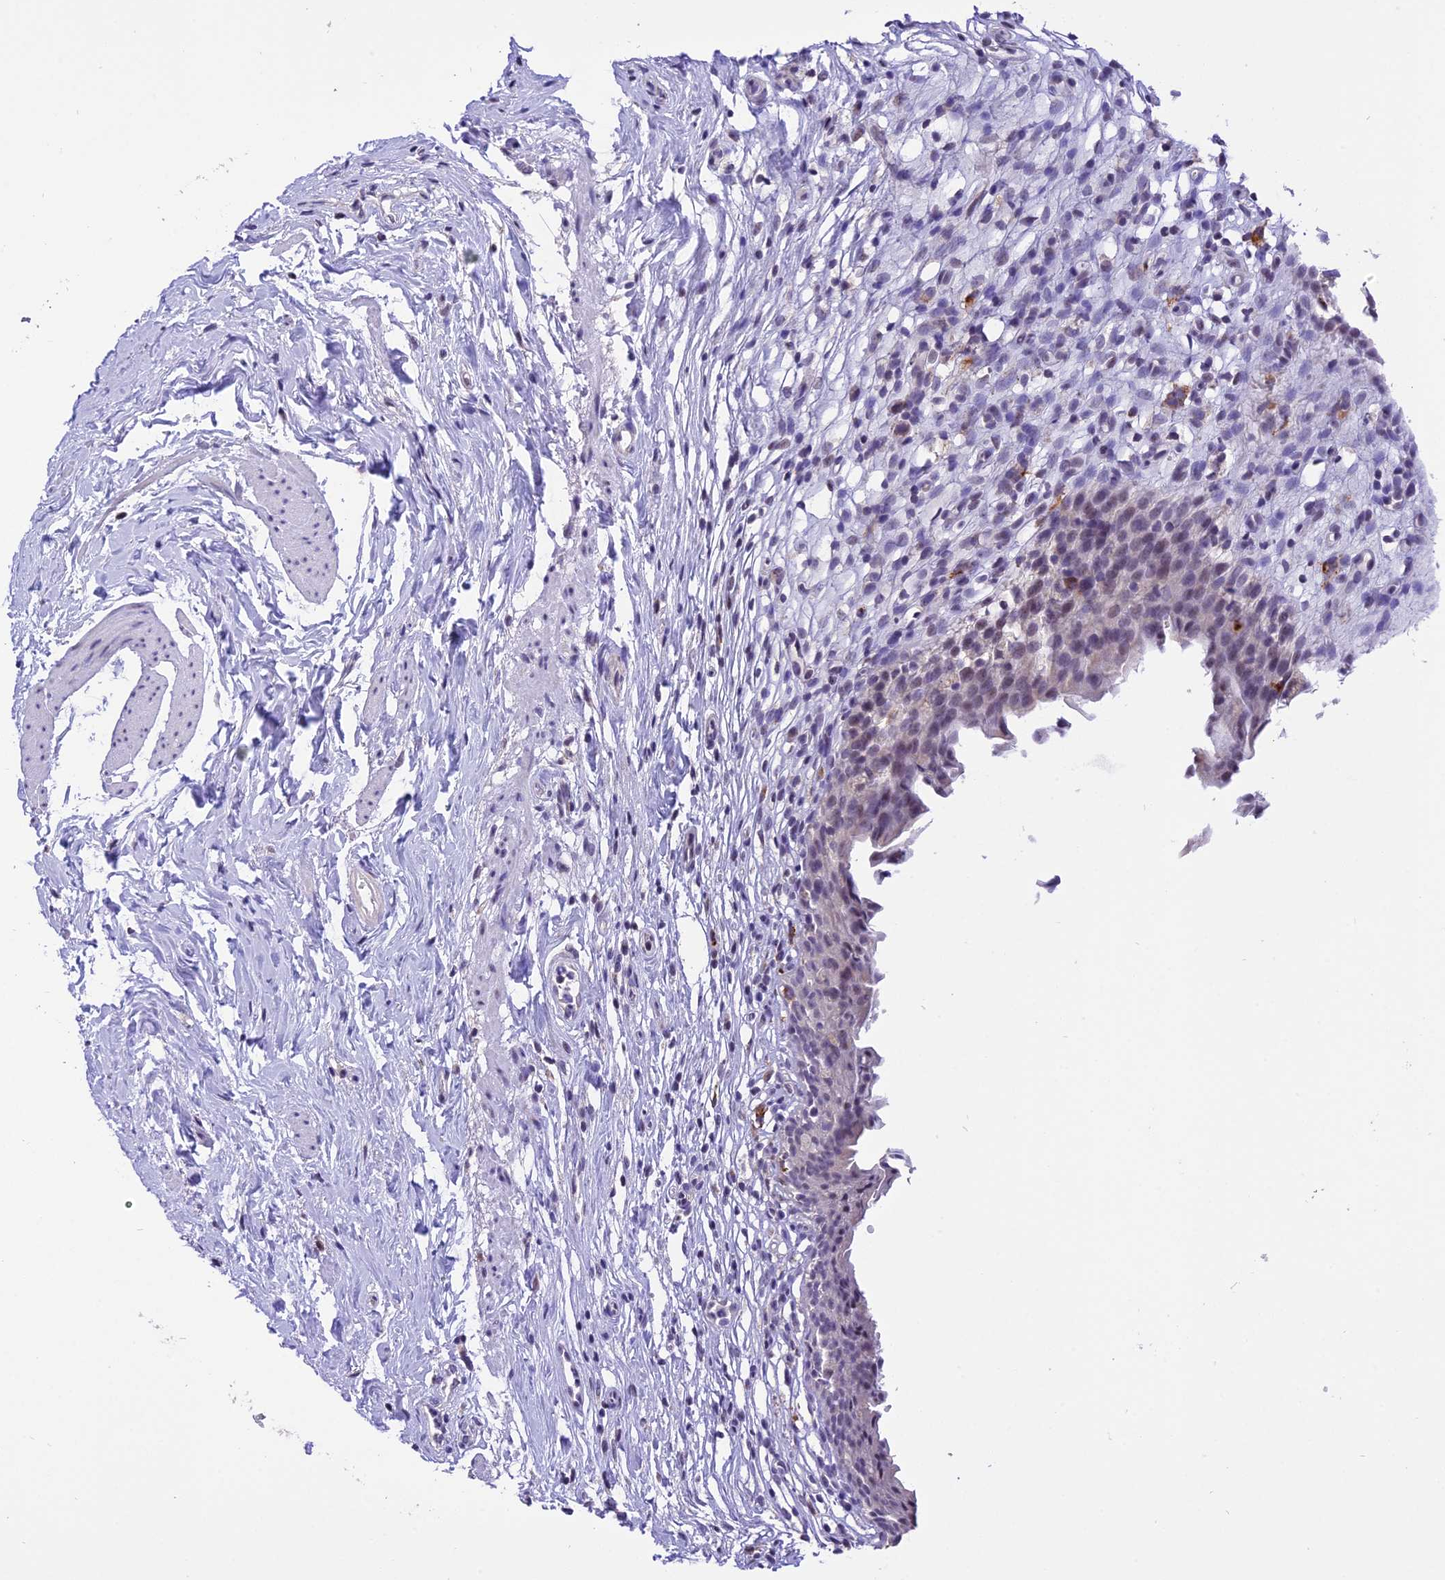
{"staining": {"intensity": "negative", "quantity": "none", "location": "none"}, "tissue": "urinary bladder", "cell_type": "Urothelial cells", "image_type": "normal", "snomed": [{"axis": "morphology", "description": "Normal tissue, NOS"}, {"axis": "morphology", "description": "Inflammation, NOS"}, {"axis": "topography", "description": "Urinary bladder"}], "caption": "Histopathology image shows no protein positivity in urothelial cells of benign urinary bladder.", "gene": "AHSP", "patient": {"sex": "male", "age": 63}}